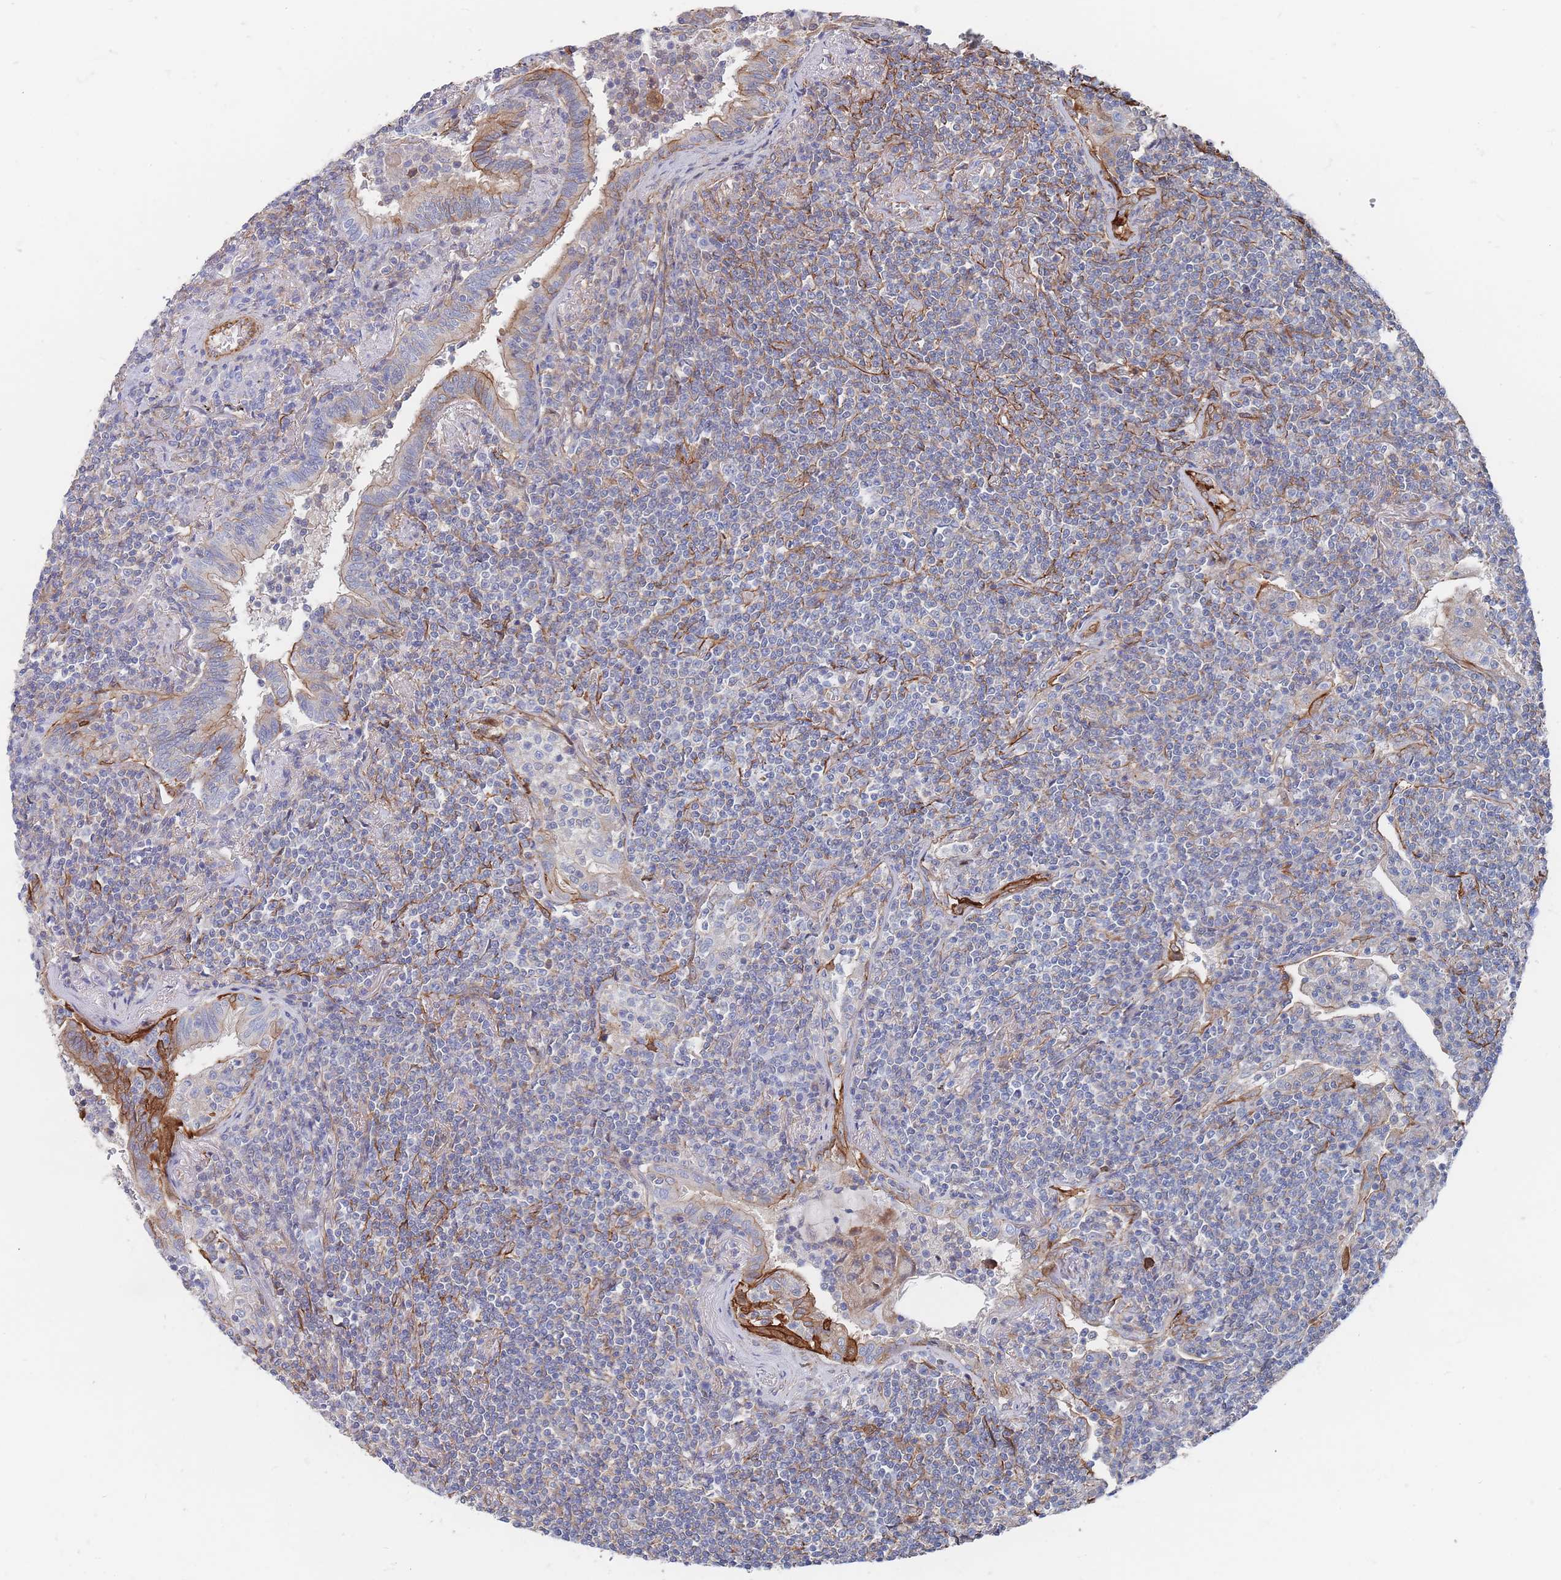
{"staining": {"intensity": "negative", "quantity": "none", "location": "none"}, "tissue": "lymphoma", "cell_type": "Tumor cells", "image_type": "cancer", "snomed": [{"axis": "morphology", "description": "Malignant lymphoma, non-Hodgkin's type, Low grade"}, {"axis": "topography", "description": "Lung"}], "caption": "Malignant lymphoma, non-Hodgkin's type (low-grade) was stained to show a protein in brown. There is no significant staining in tumor cells.", "gene": "G6PC1", "patient": {"sex": "female", "age": 71}}